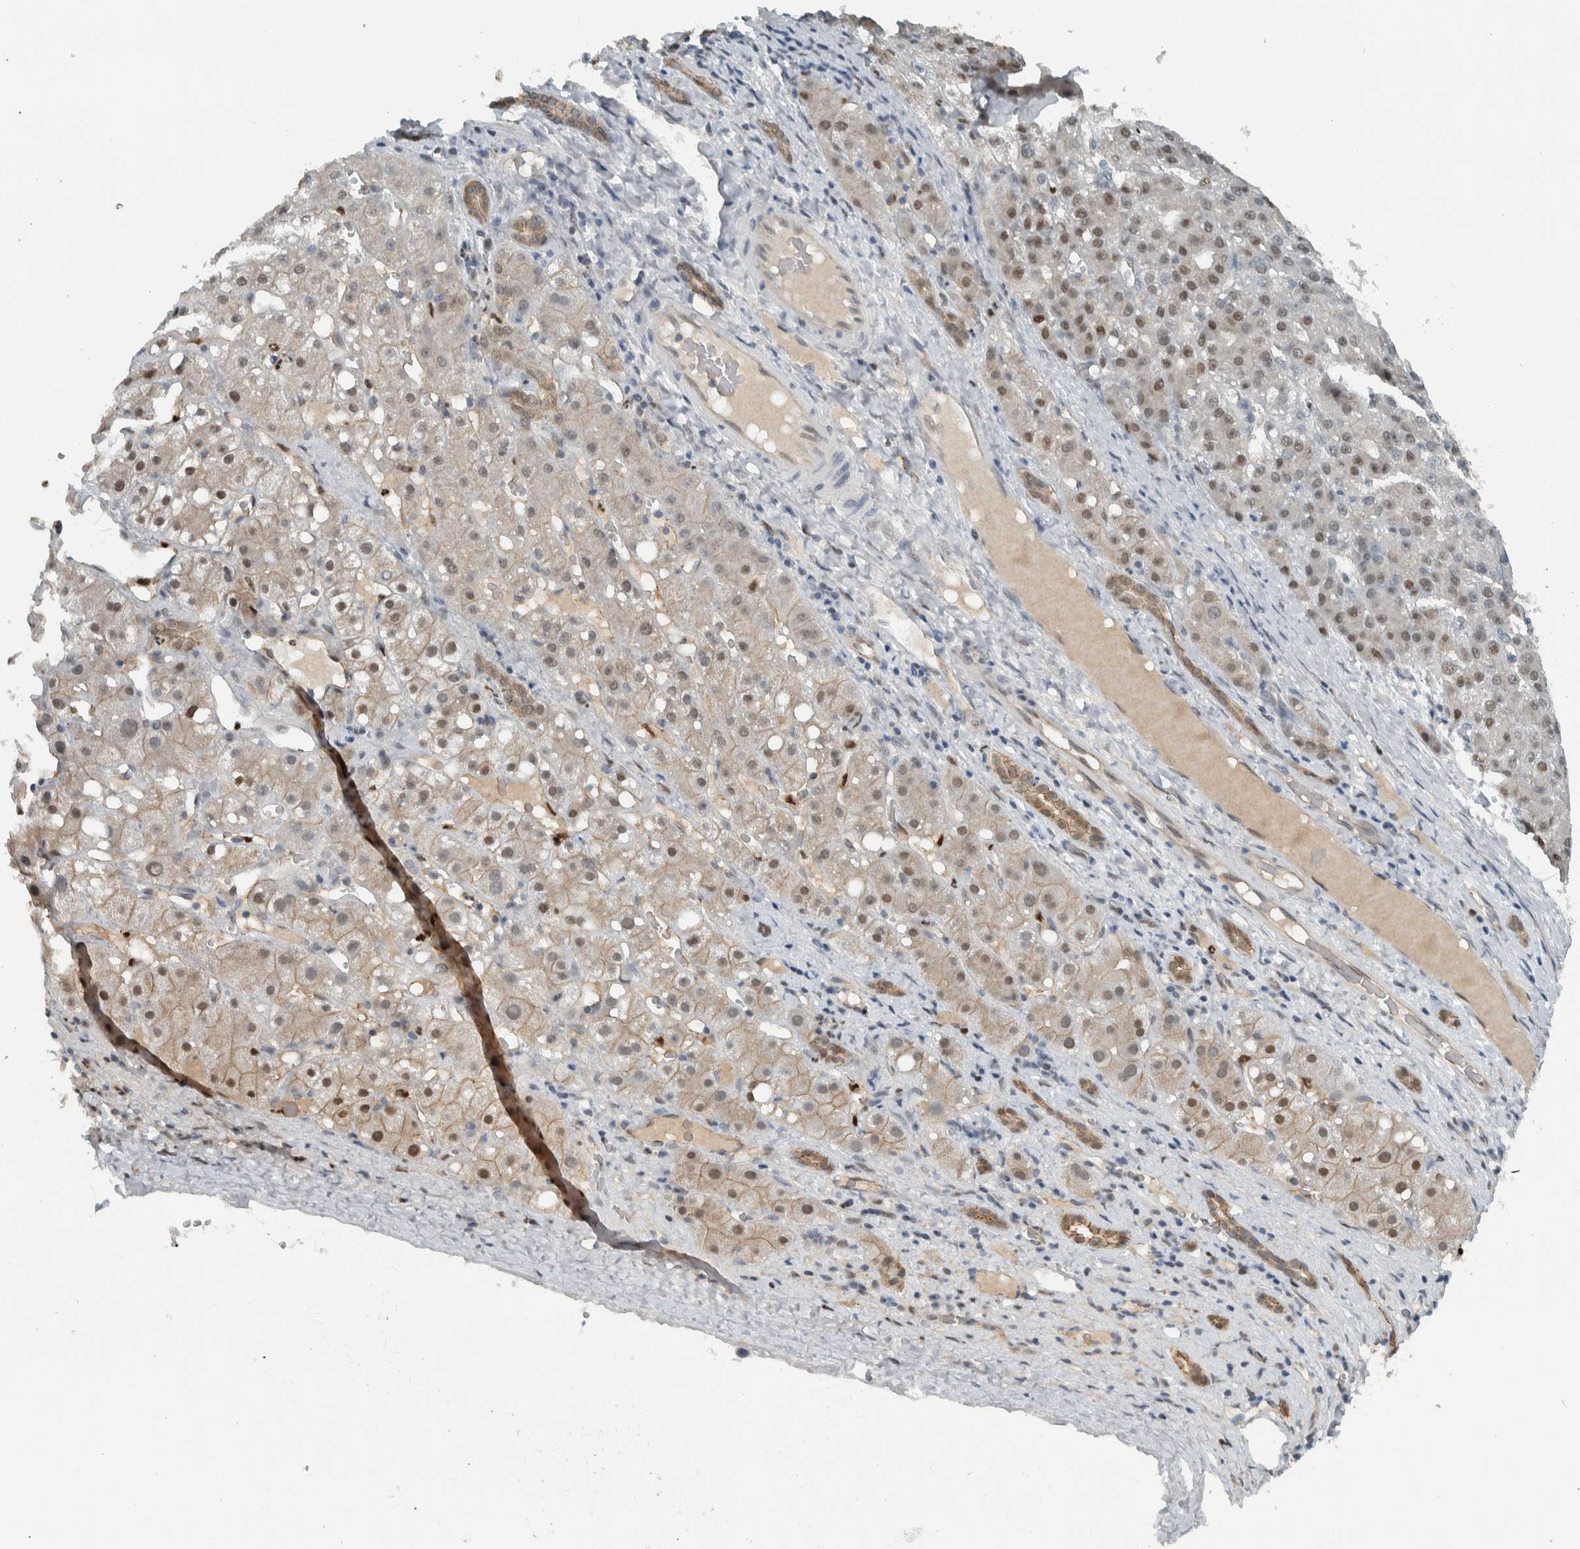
{"staining": {"intensity": "weak", "quantity": ">75%", "location": "cytoplasmic/membranous,nuclear"}, "tissue": "liver cancer", "cell_type": "Tumor cells", "image_type": "cancer", "snomed": [{"axis": "morphology", "description": "Carcinoma, Hepatocellular, NOS"}, {"axis": "topography", "description": "Liver"}], "caption": "This is an image of immunohistochemistry (IHC) staining of liver cancer, which shows weak staining in the cytoplasmic/membranous and nuclear of tumor cells.", "gene": "ADPRM", "patient": {"sex": "male", "age": 67}}